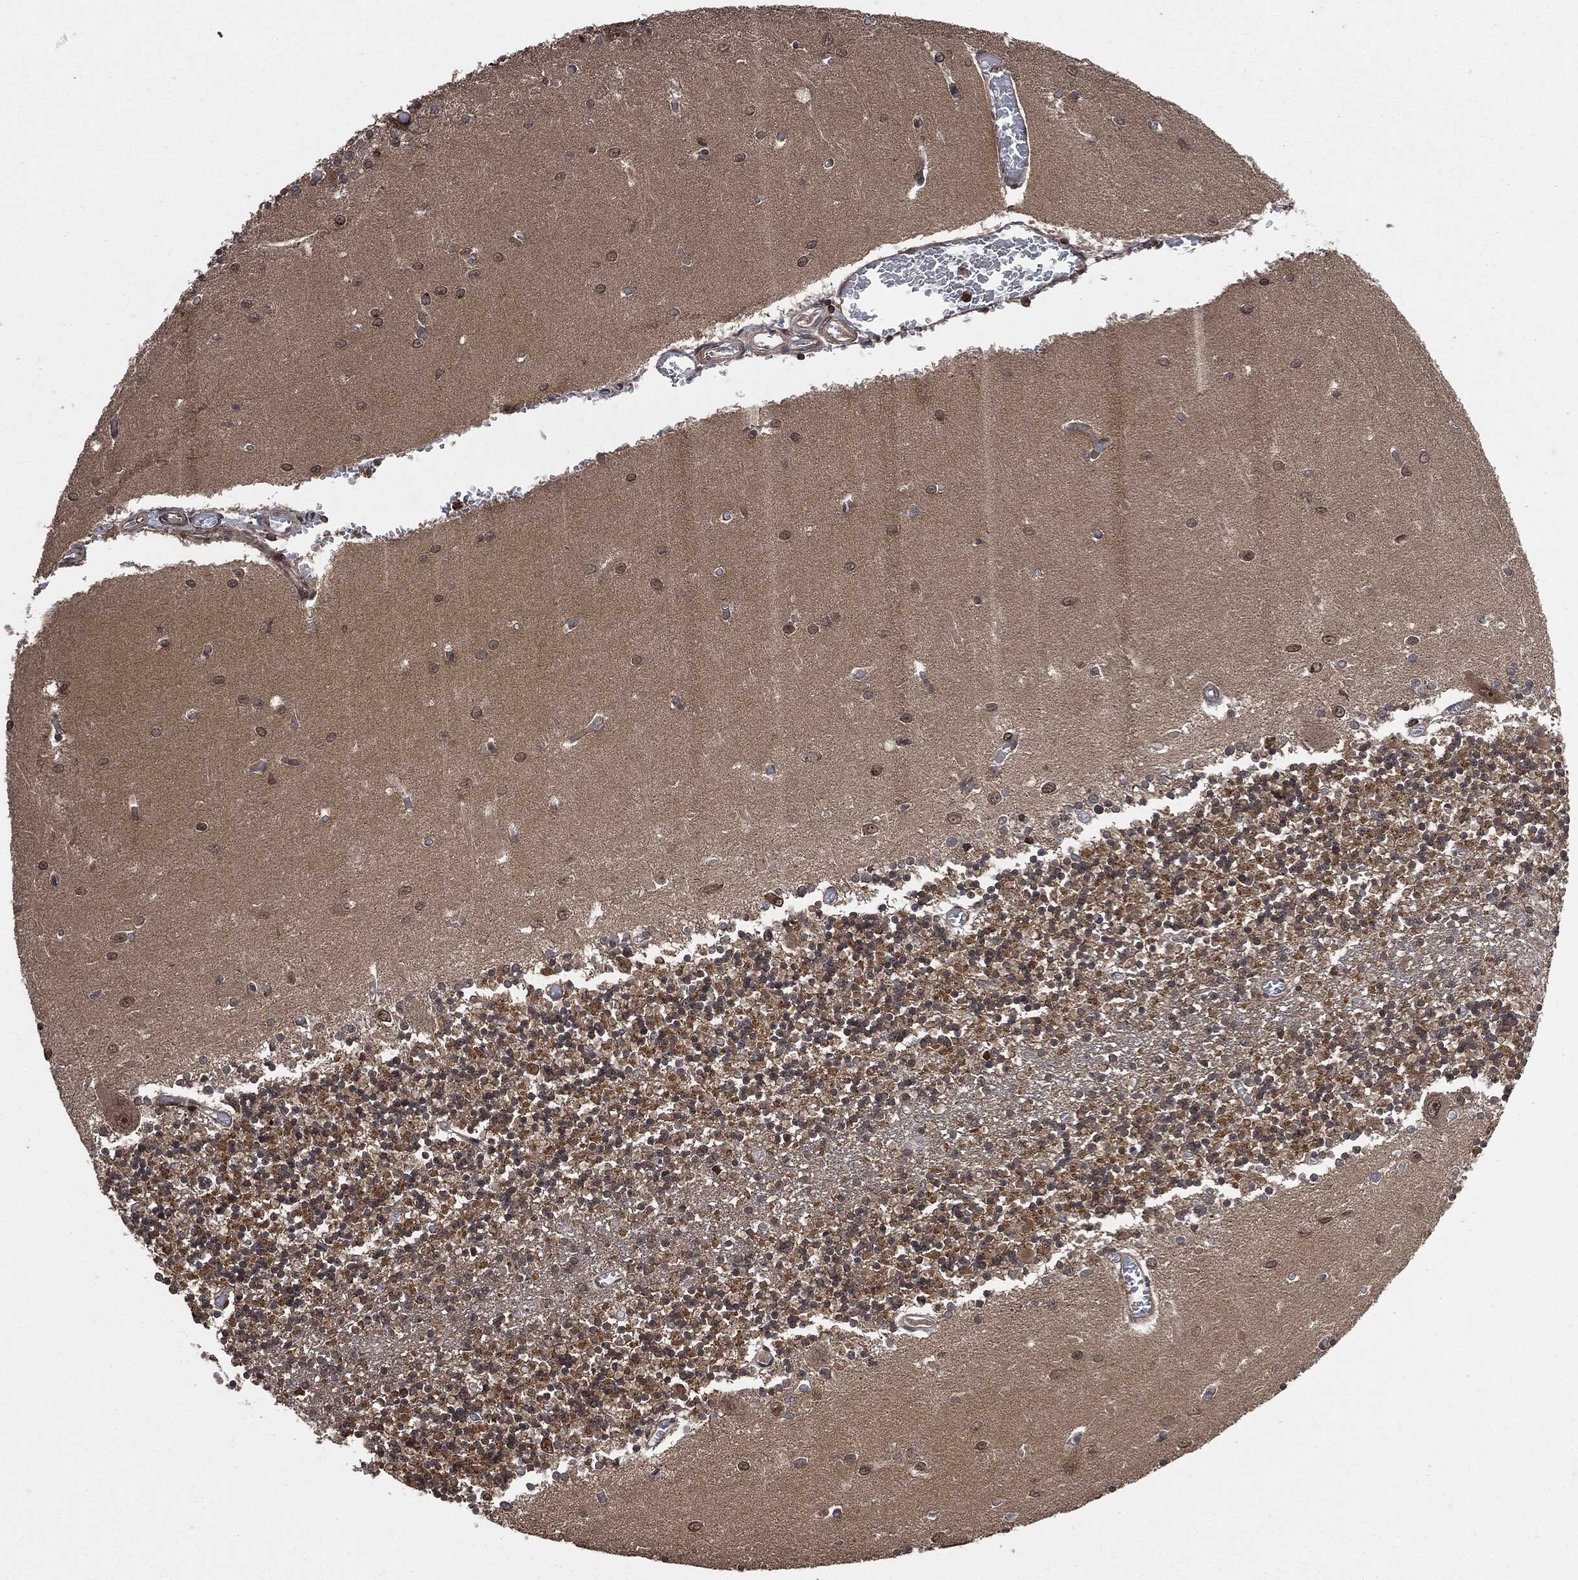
{"staining": {"intensity": "negative", "quantity": "none", "location": "none"}, "tissue": "cerebellum", "cell_type": "Cells in granular layer", "image_type": "normal", "snomed": [{"axis": "morphology", "description": "Normal tissue, NOS"}, {"axis": "topography", "description": "Cerebellum"}], "caption": "Cerebellum stained for a protein using immunohistochemistry exhibits no positivity cells in granular layer.", "gene": "IFIT1", "patient": {"sex": "female", "age": 64}}